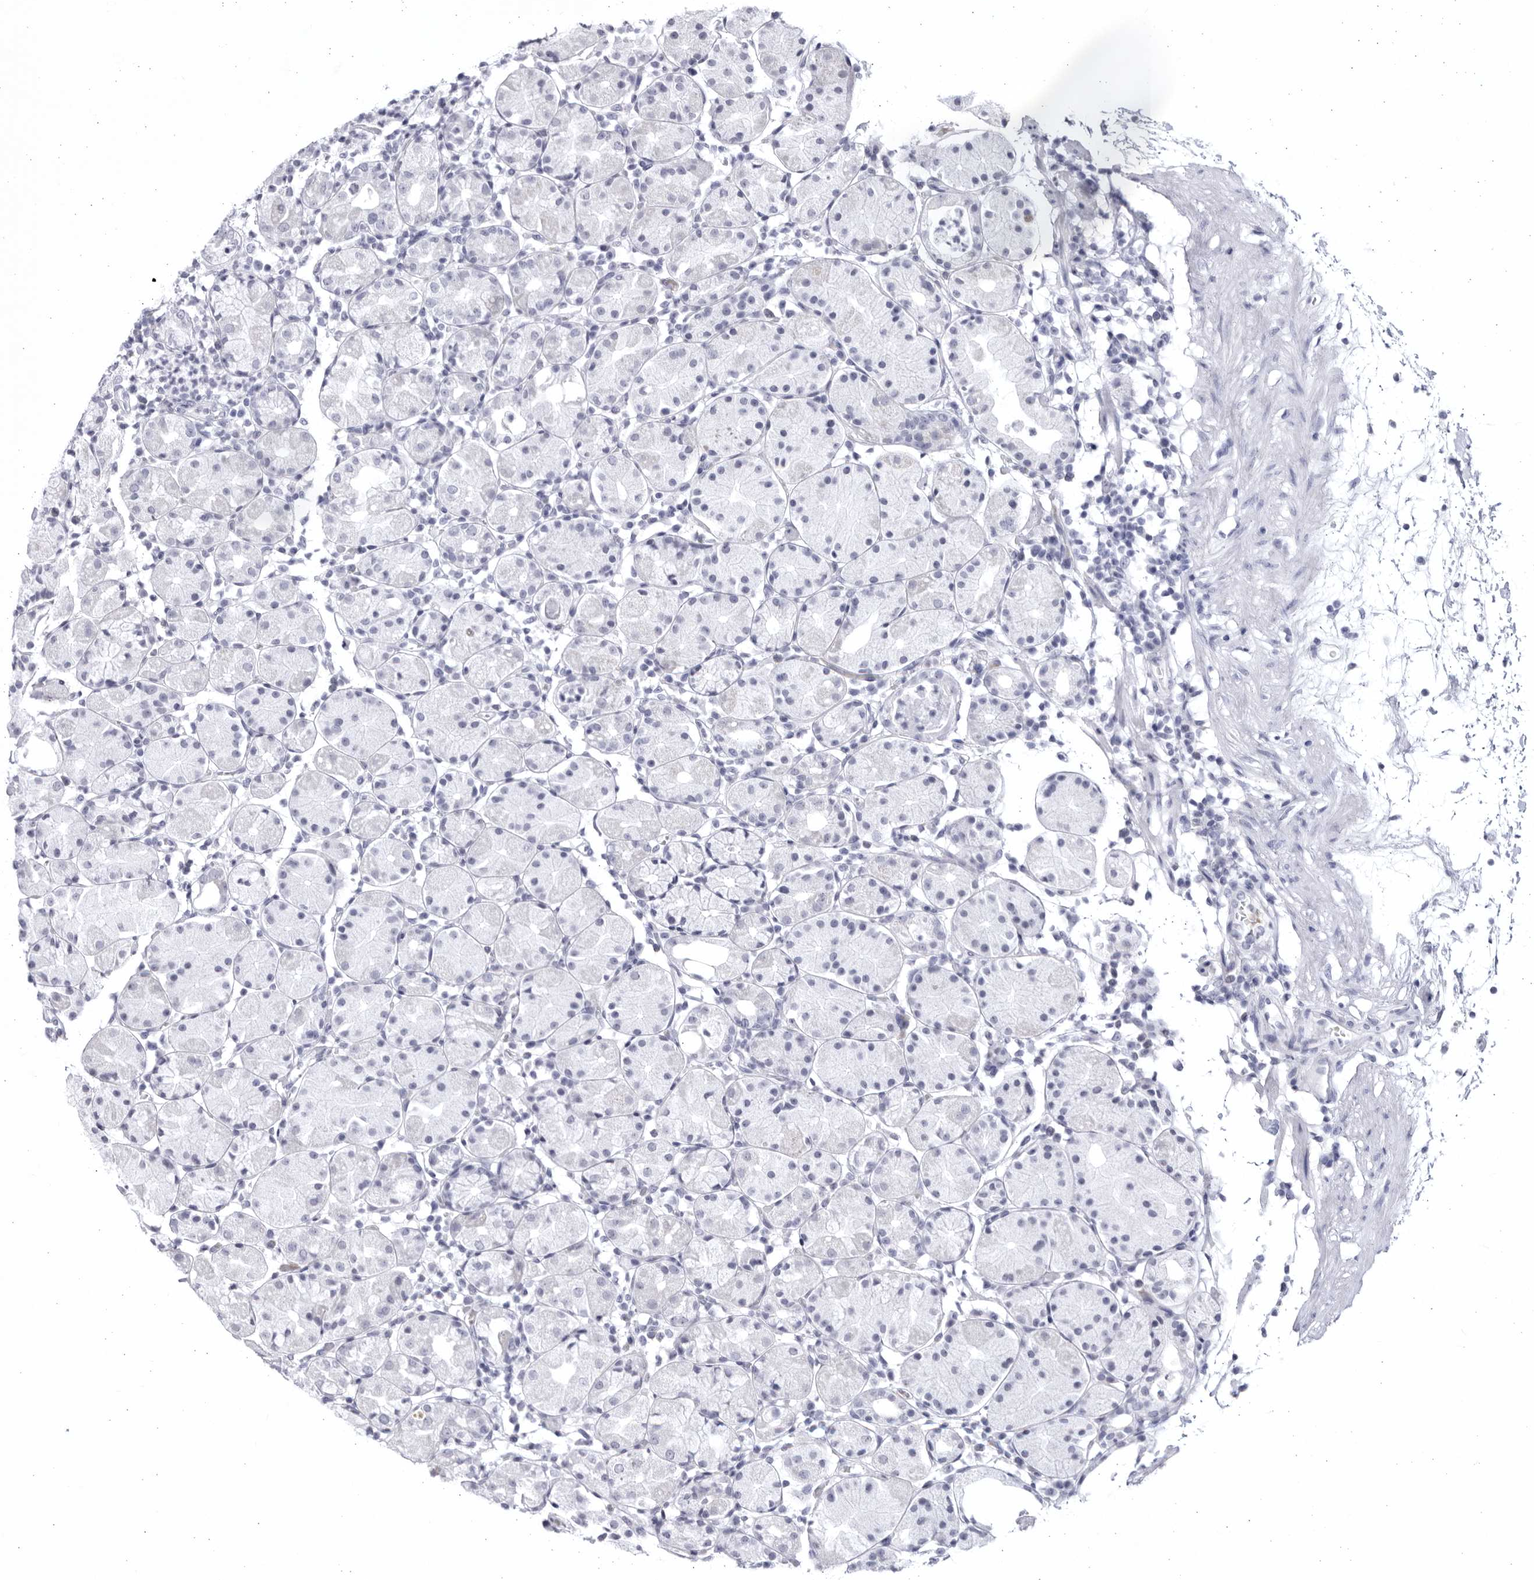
{"staining": {"intensity": "negative", "quantity": "none", "location": "none"}, "tissue": "stomach", "cell_type": "Glandular cells", "image_type": "normal", "snomed": [{"axis": "morphology", "description": "Normal tissue, NOS"}, {"axis": "topography", "description": "Stomach"}, {"axis": "topography", "description": "Stomach, lower"}], "caption": "Photomicrograph shows no protein staining in glandular cells of normal stomach. (DAB (3,3'-diaminobenzidine) IHC visualized using brightfield microscopy, high magnification).", "gene": "CCDC181", "patient": {"sex": "female", "age": 75}}